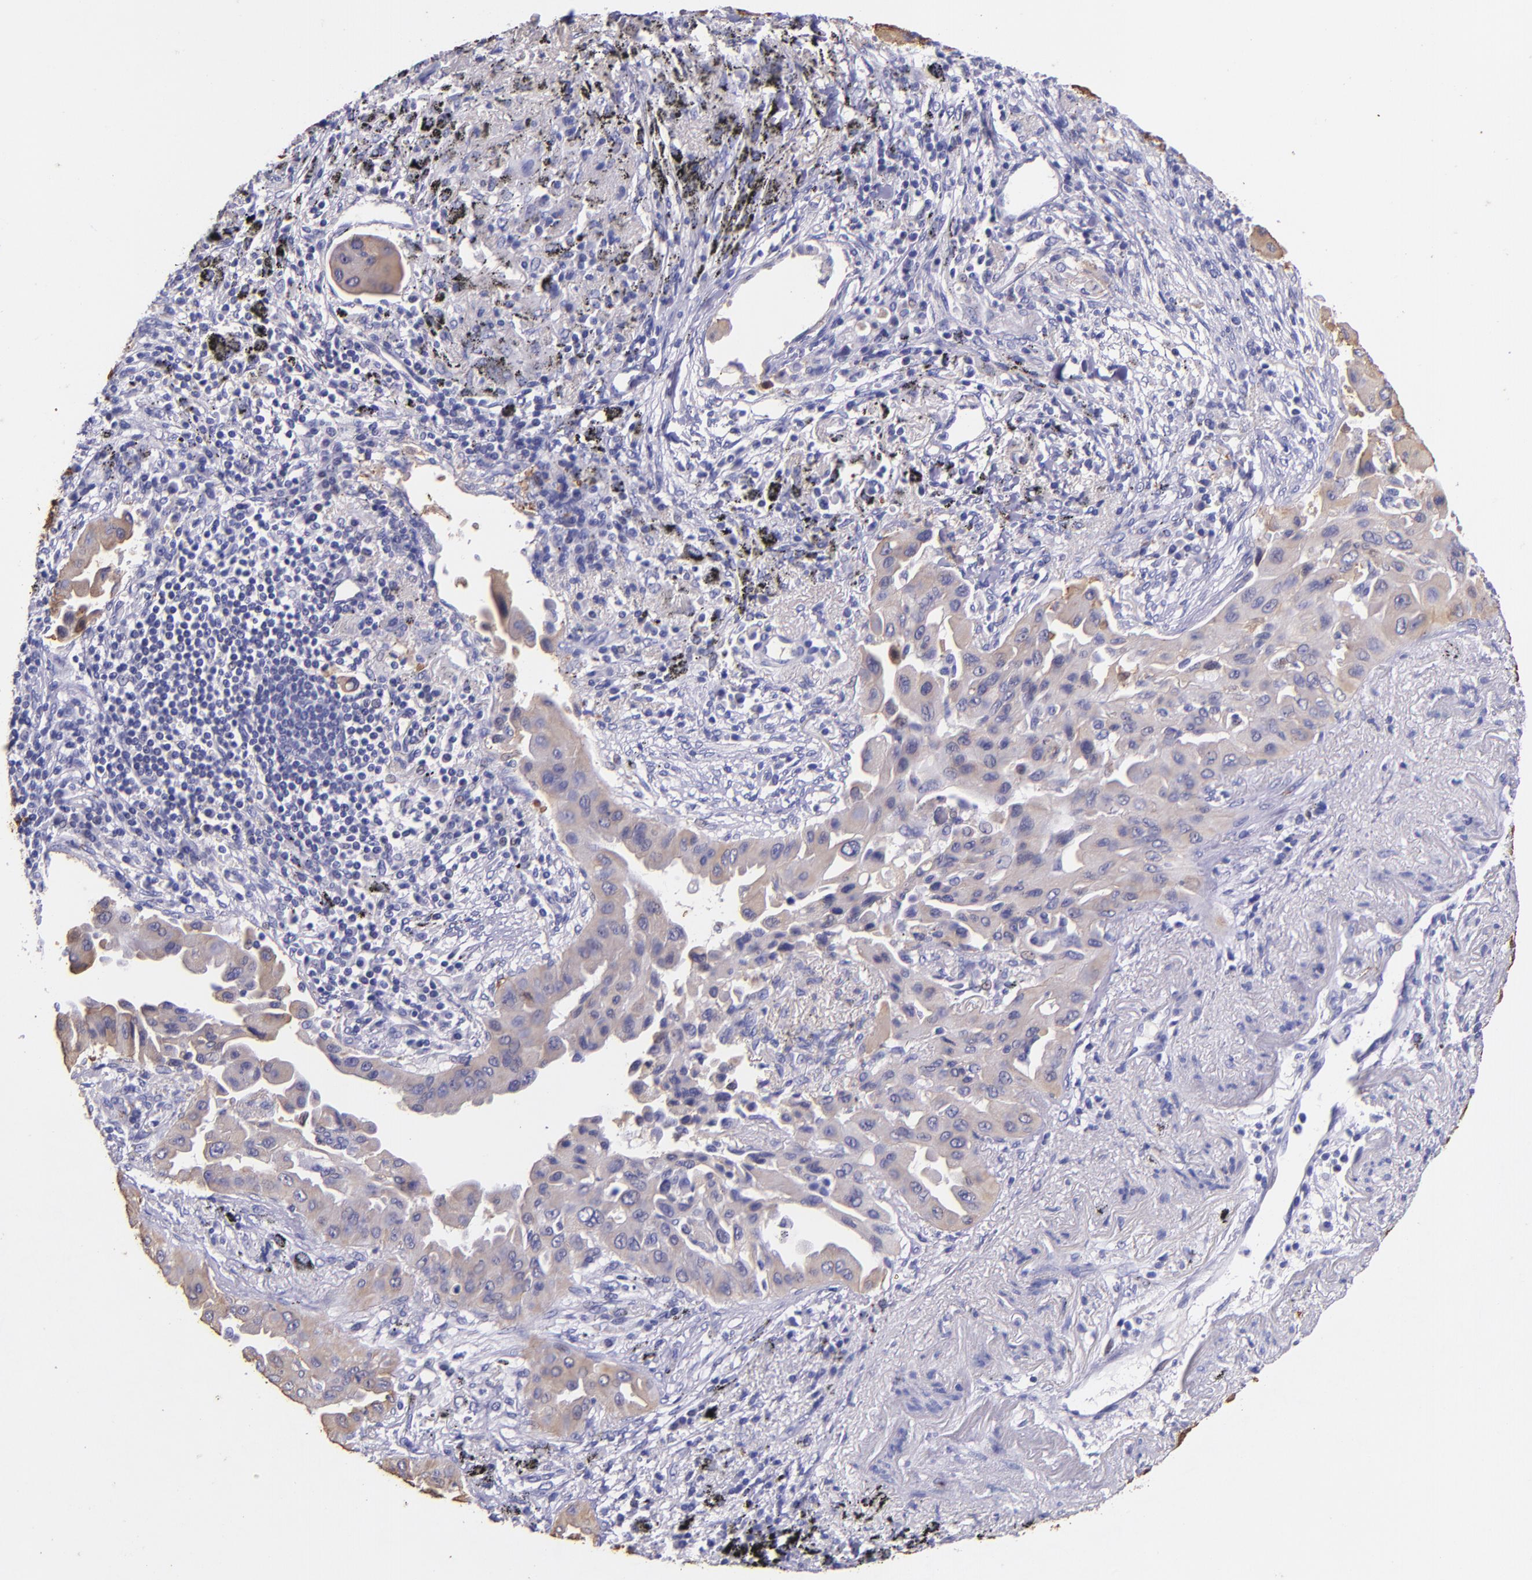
{"staining": {"intensity": "weak", "quantity": ">75%", "location": "cytoplasmic/membranous"}, "tissue": "lung cancer", "cell_type": "Tumor cells", "image_type": "cancer", "snomed": [{"axis": "morphology", "description": "Adenocarcinoma, NOS"}, {"axis": "topography", "description": "Lung"}], "caption": "DAB immunohistochemical staining of lung cancer exhibits weak cytoplasmic/membranous protein expression in approximately >75% of tumor cells. Using DAB (brown) and hematoxylin (blue) stains, captured at high magnification using brightfield microscopy.", "gene": "KRT4", "patient": {"sex": "male", "age": 68}}